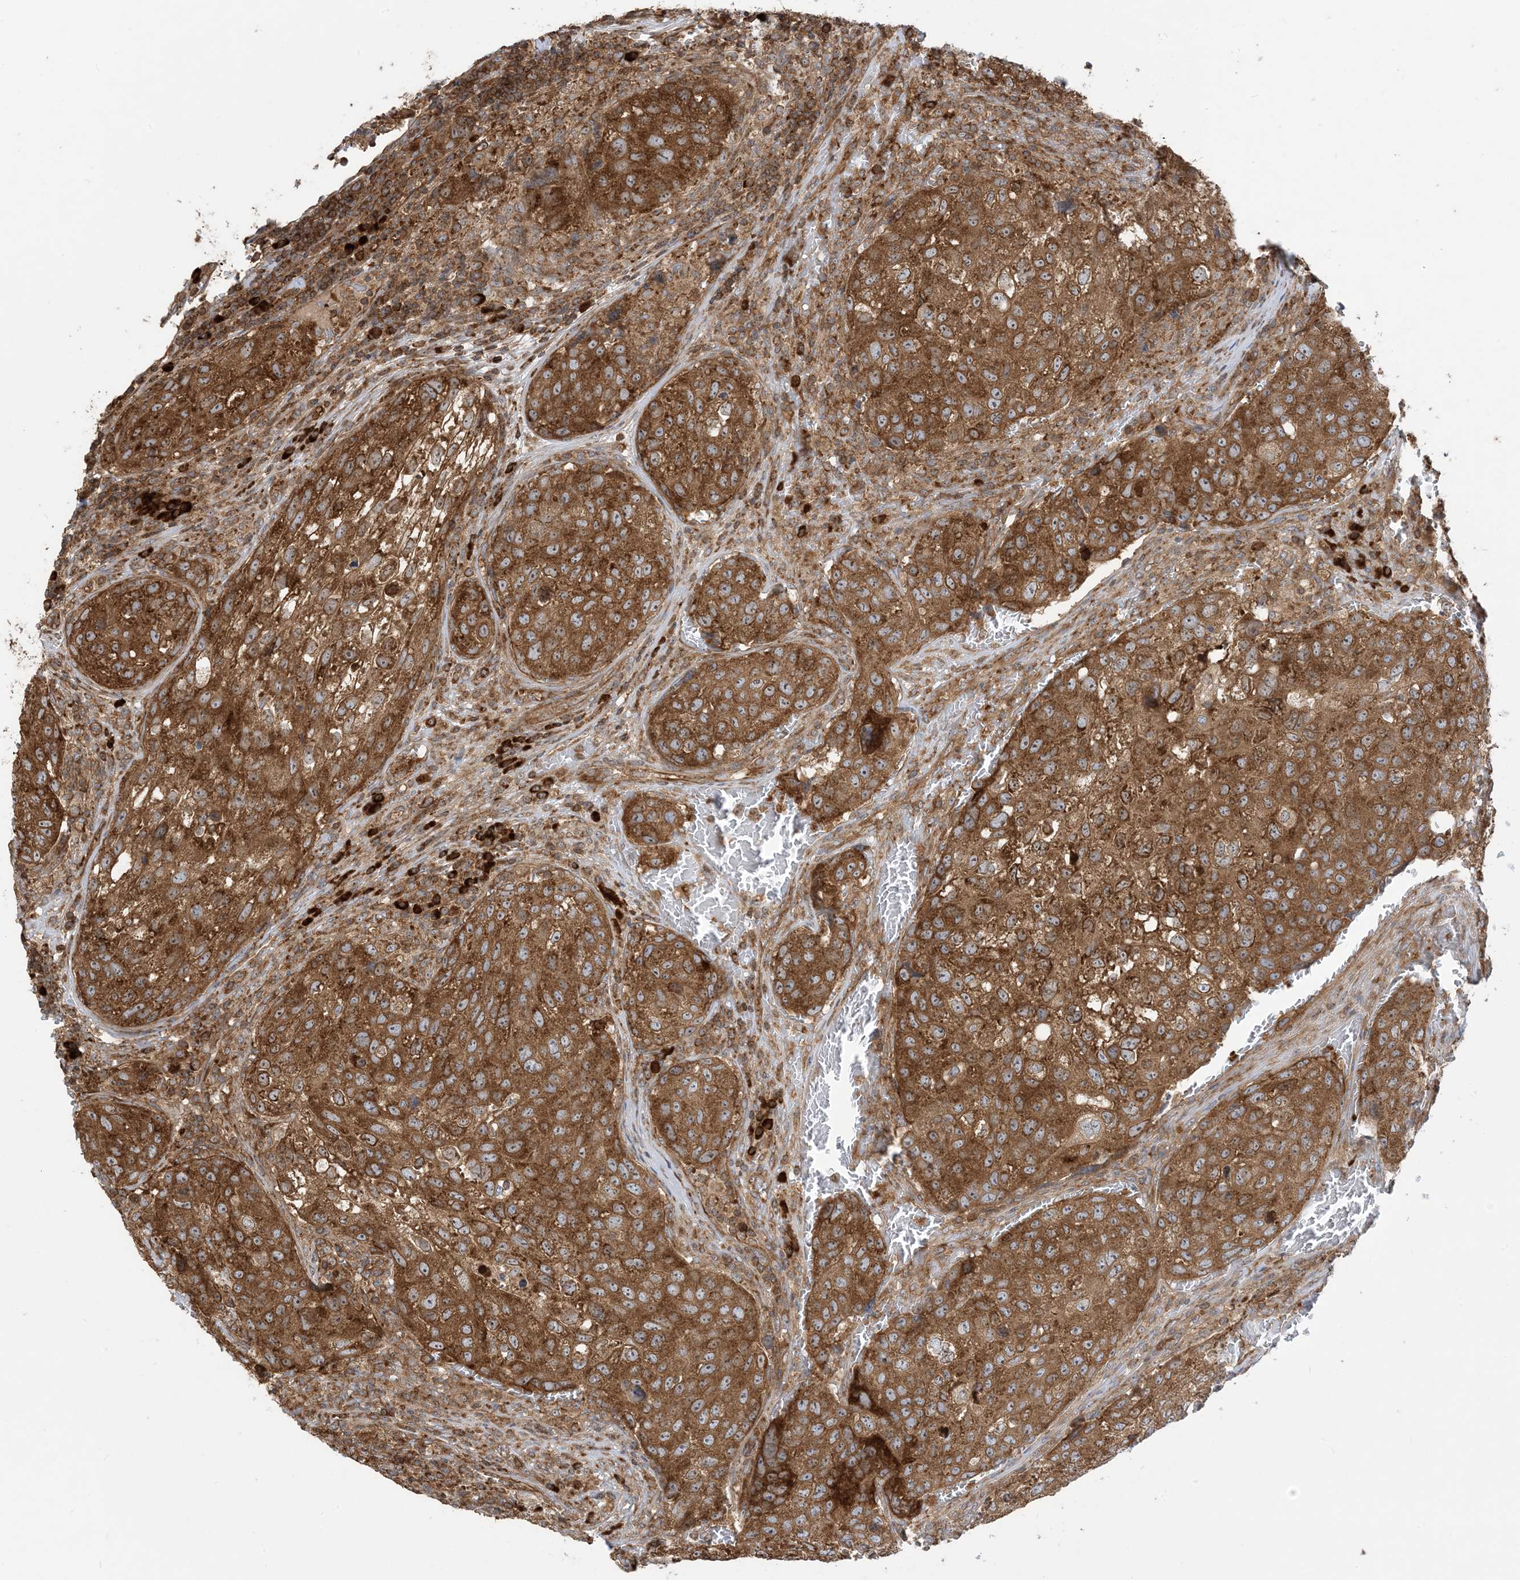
{"staining": {"intensity": "strong", "quantity": ">75%", "location": "cytoplasmic/membranous"}, "tissue": "urothelial cancer", "cell_type": "Tumor cells", "image_type": "cancer", "snomed": [{"axis": "morphology", "description": "Urothelial carcinoma, High grade"}, {"axis": "topography", "description": "Lymph node"}, {"axis": "topography", "description": "Urinary bladder"}], "caption": "This is an image of IHC staining of urothelial cancer, which shows strong expression in the cytoplasmic/membranous of tumor cells.", "gene": "SRP72", "patient": {"sex": "male", "age": 51}}